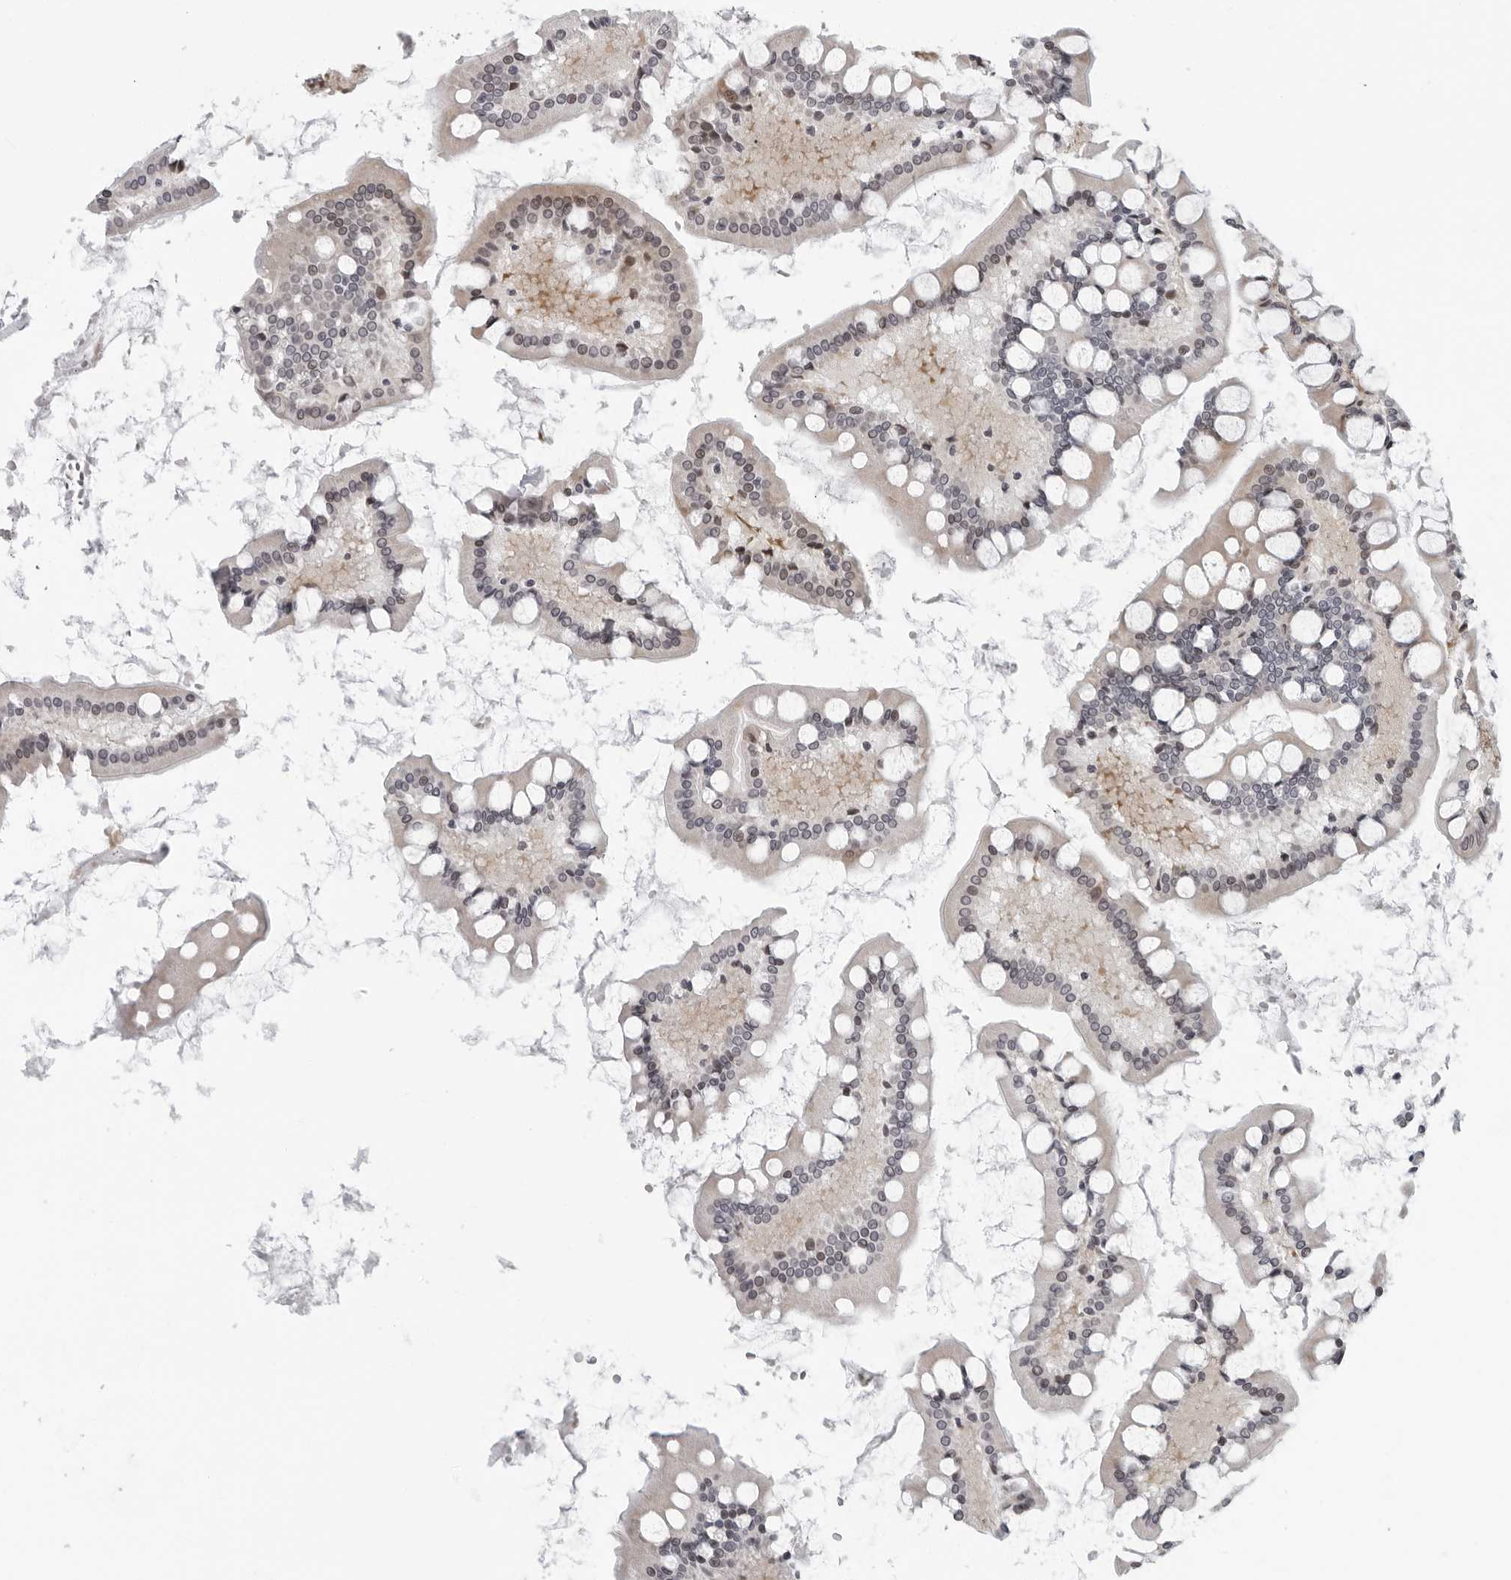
{"staining": {"intensity": "moderate", "quantity": "25%-75%", "location": "cytoplasmic/membranous"}, "tissue": "small intestine", "cell_type": "Glandular cells", "image_type": "normal", "snomed": [{"axis": "morphology", "description": "Normal tissue, NOS"}, {"axis": "topography", "description": "Small intestine"}], "caption": "High-power microscopy captured an IHC image of normal small intestine, revealing moderate cytoplasmic/membranous staining in about 25%-75% of glandular cells. (Brightfield microscopy of DAB IHC at high magnification).", "gene": "PIP4K2C", "patient": {"sex": "male", "age": 41}}